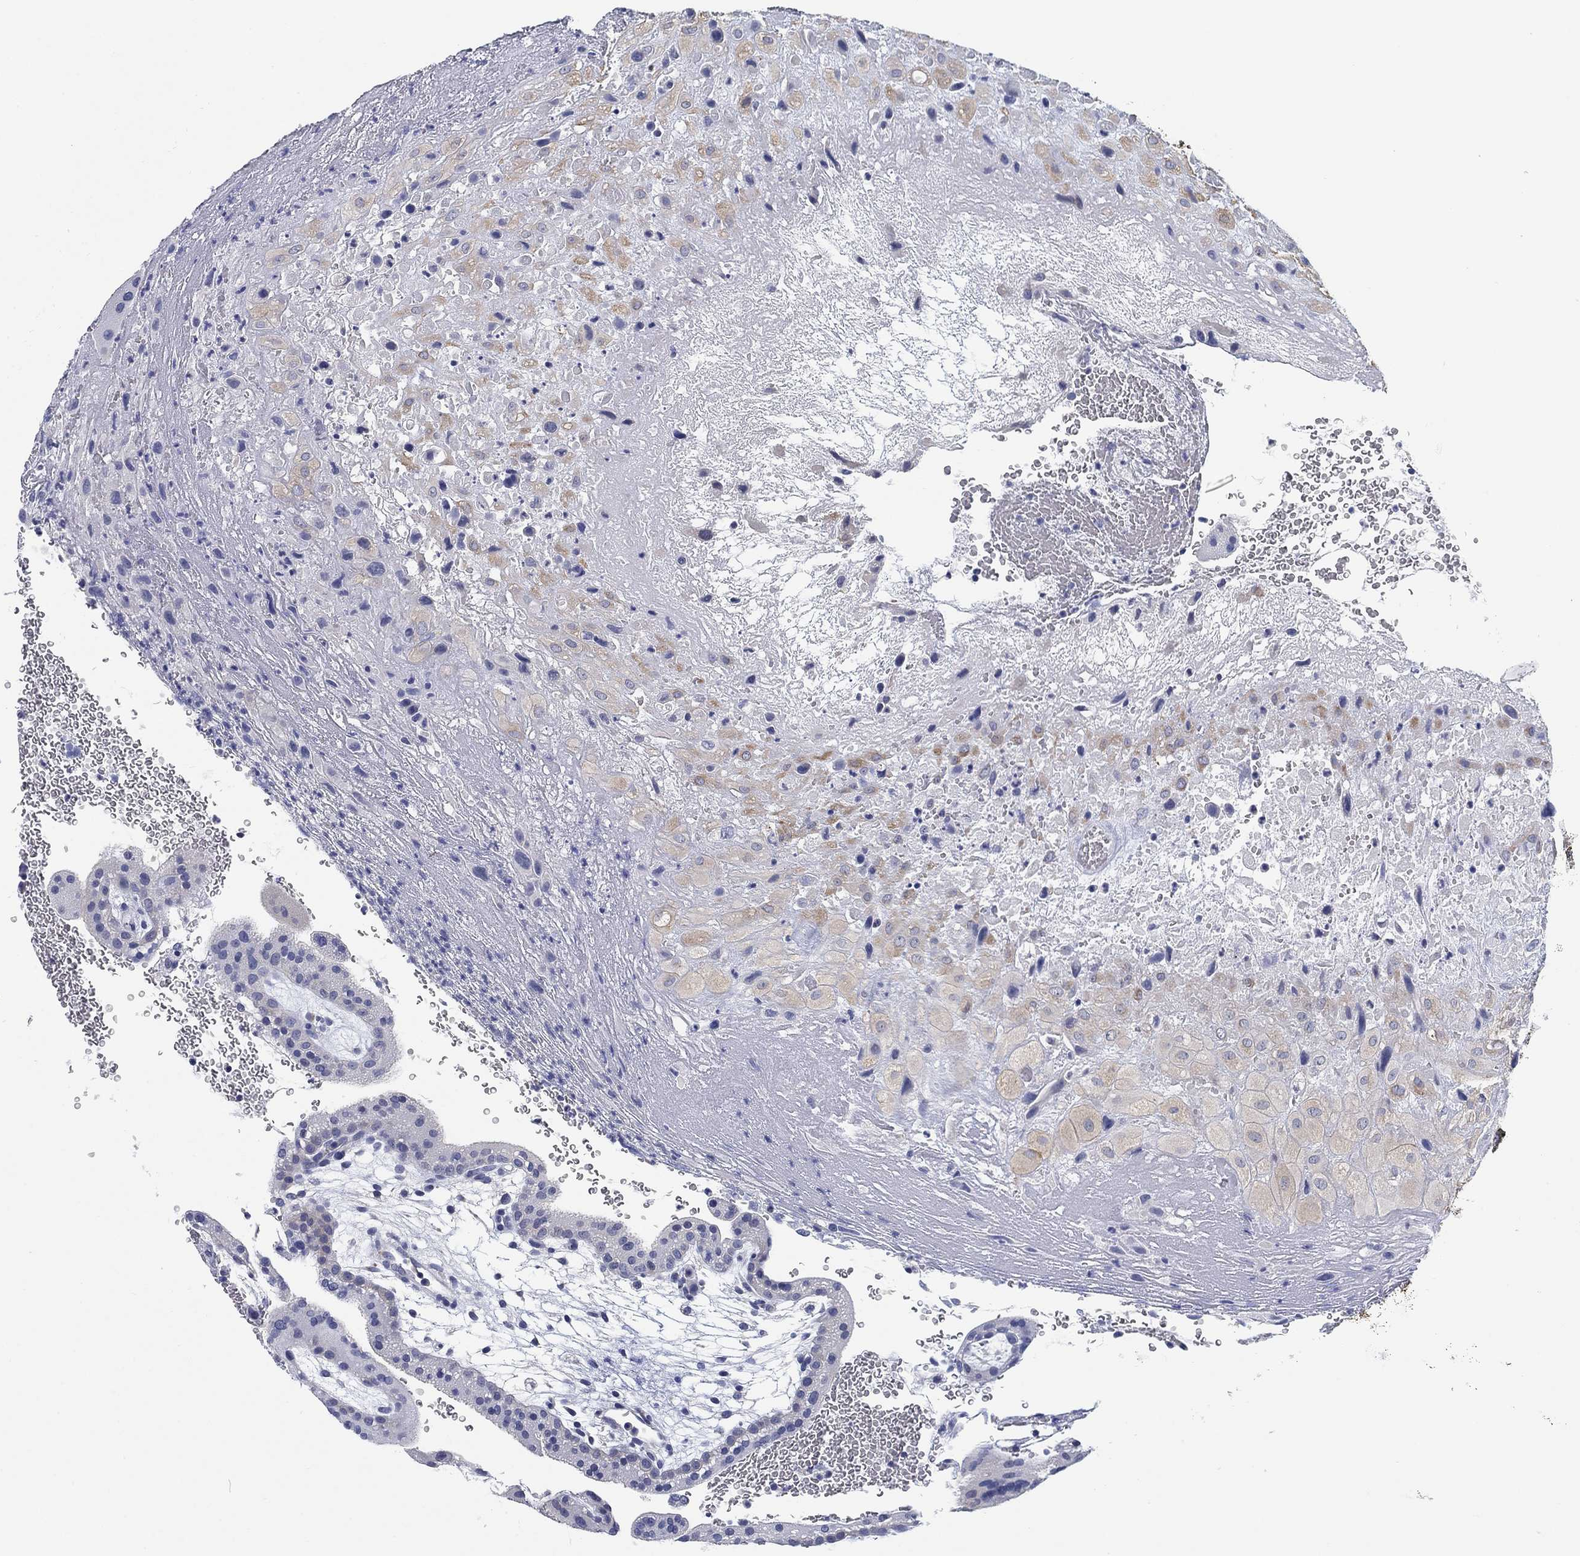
{"staining": {"intensity": "weak", "quantity": "<25%", "location": "cytoplasmic/membranous"}, "tissue": "placenta", "cell_type": "Decidual cells", "image_type": "normal", "snomed": [{"axis": "morphology", "description": "Normal tissue, NOS"}, {"axis": "topography", "description": "Placenta"}], "caption": "Immunohistochemistry (IHC) histopathology image of benign human placenta stained for a protein (brown), which exhibits no positivity in decidual cells. (DAB immunohistochemistry visualized using brightfield microscopy, high magnification).", "gene": "CLUL1", "patient": {"sex": "female", "age": 19}}